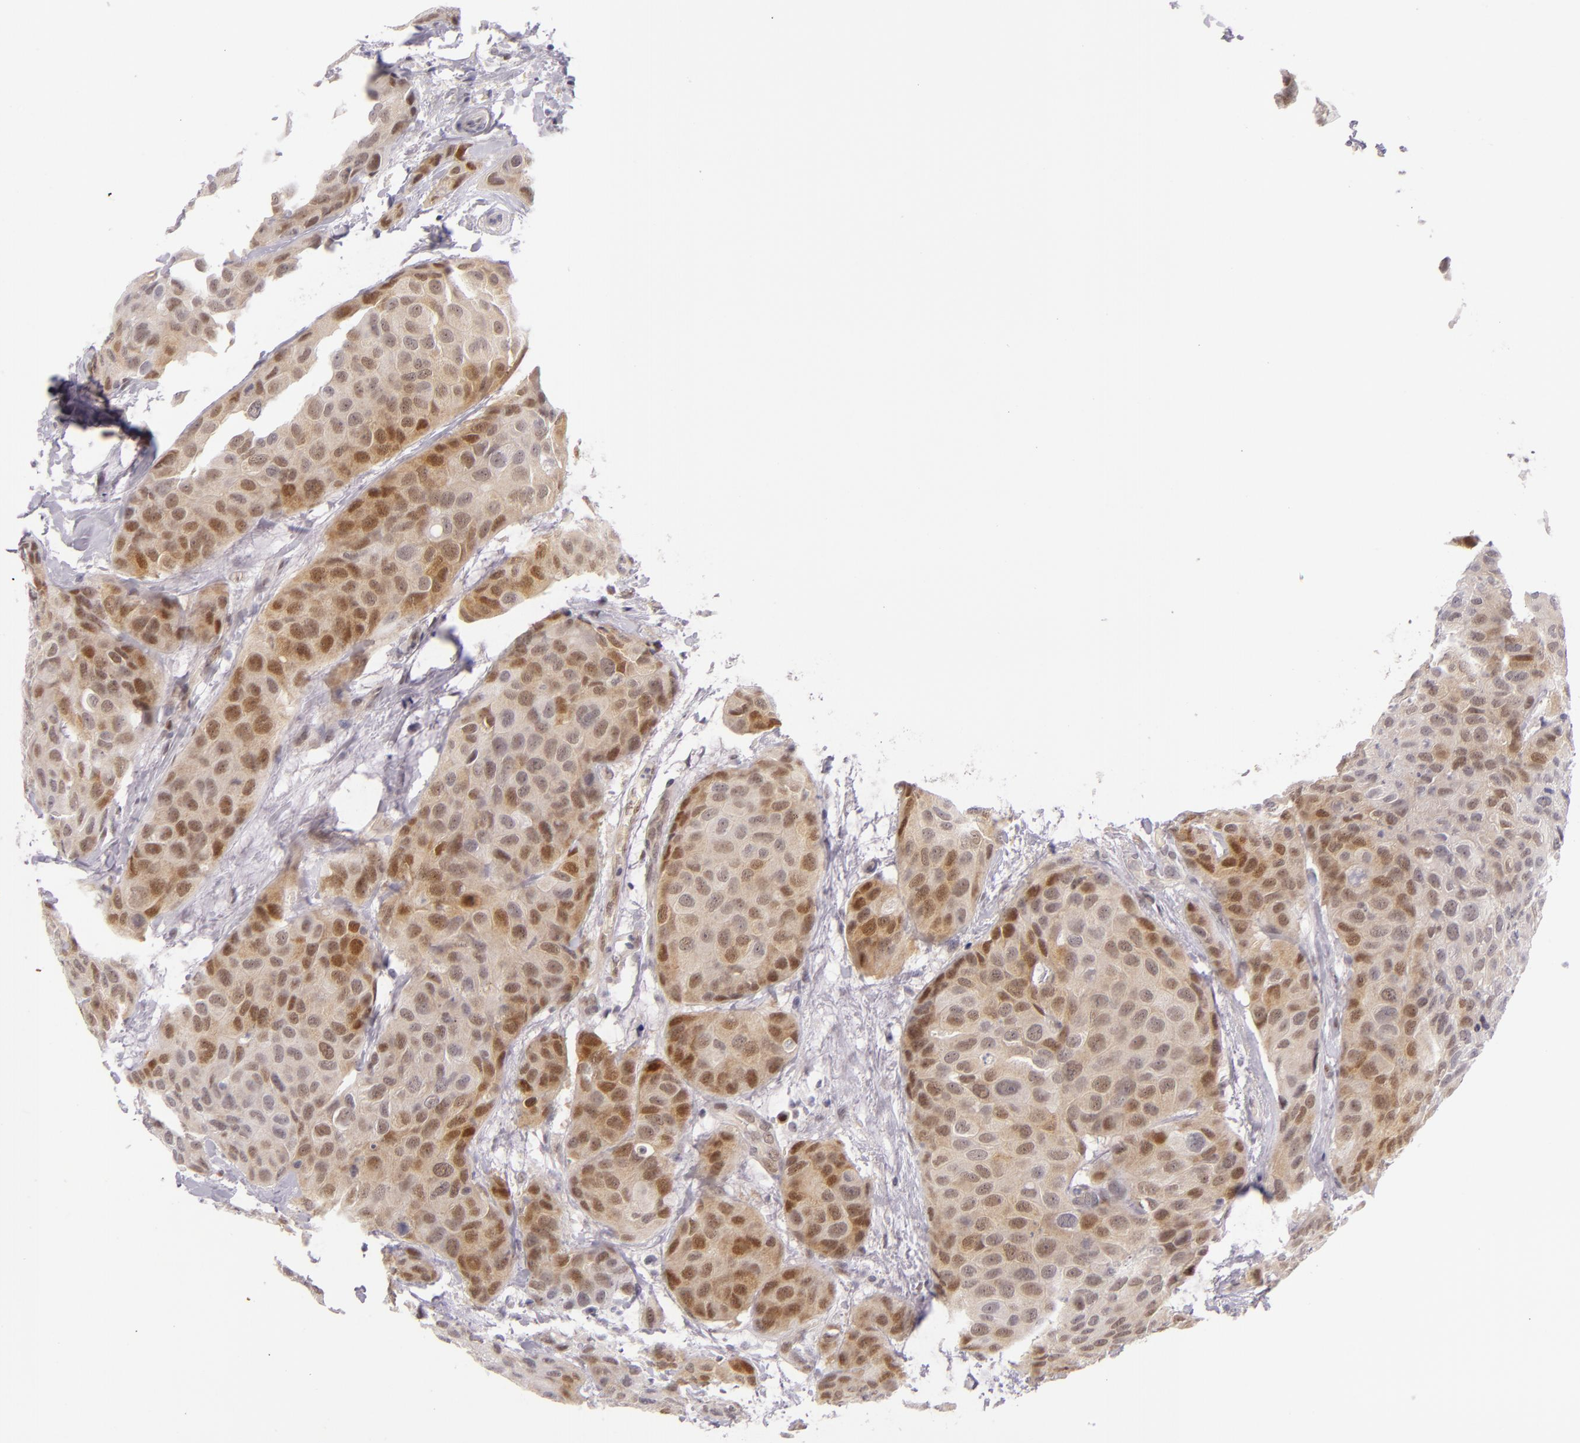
{"staining": {"intensity": "moderate", "quantity": ">75%", "location": "cytoplasmic/membranous,nuclear"}, "tissue": "breast cancer", "cell_type": "Tumor cells", "image_type": "cancer", "snomed": [{"axis": "morphology", "description": "Duct carcinoma"}, {"axis": "topography", "description": "Breast"}], "caption": "Breast invasive ductal carcinoma stained with DAB (3,3'-diaminobenzidine) immunohistochemistry (IHC) reveals medium levels of moderate cytoplasmic/membranous and nuclear positivity in about >75% of tumor cells.", "gene": "BCL3", "patient": {"sex": "female", "age": 68}}